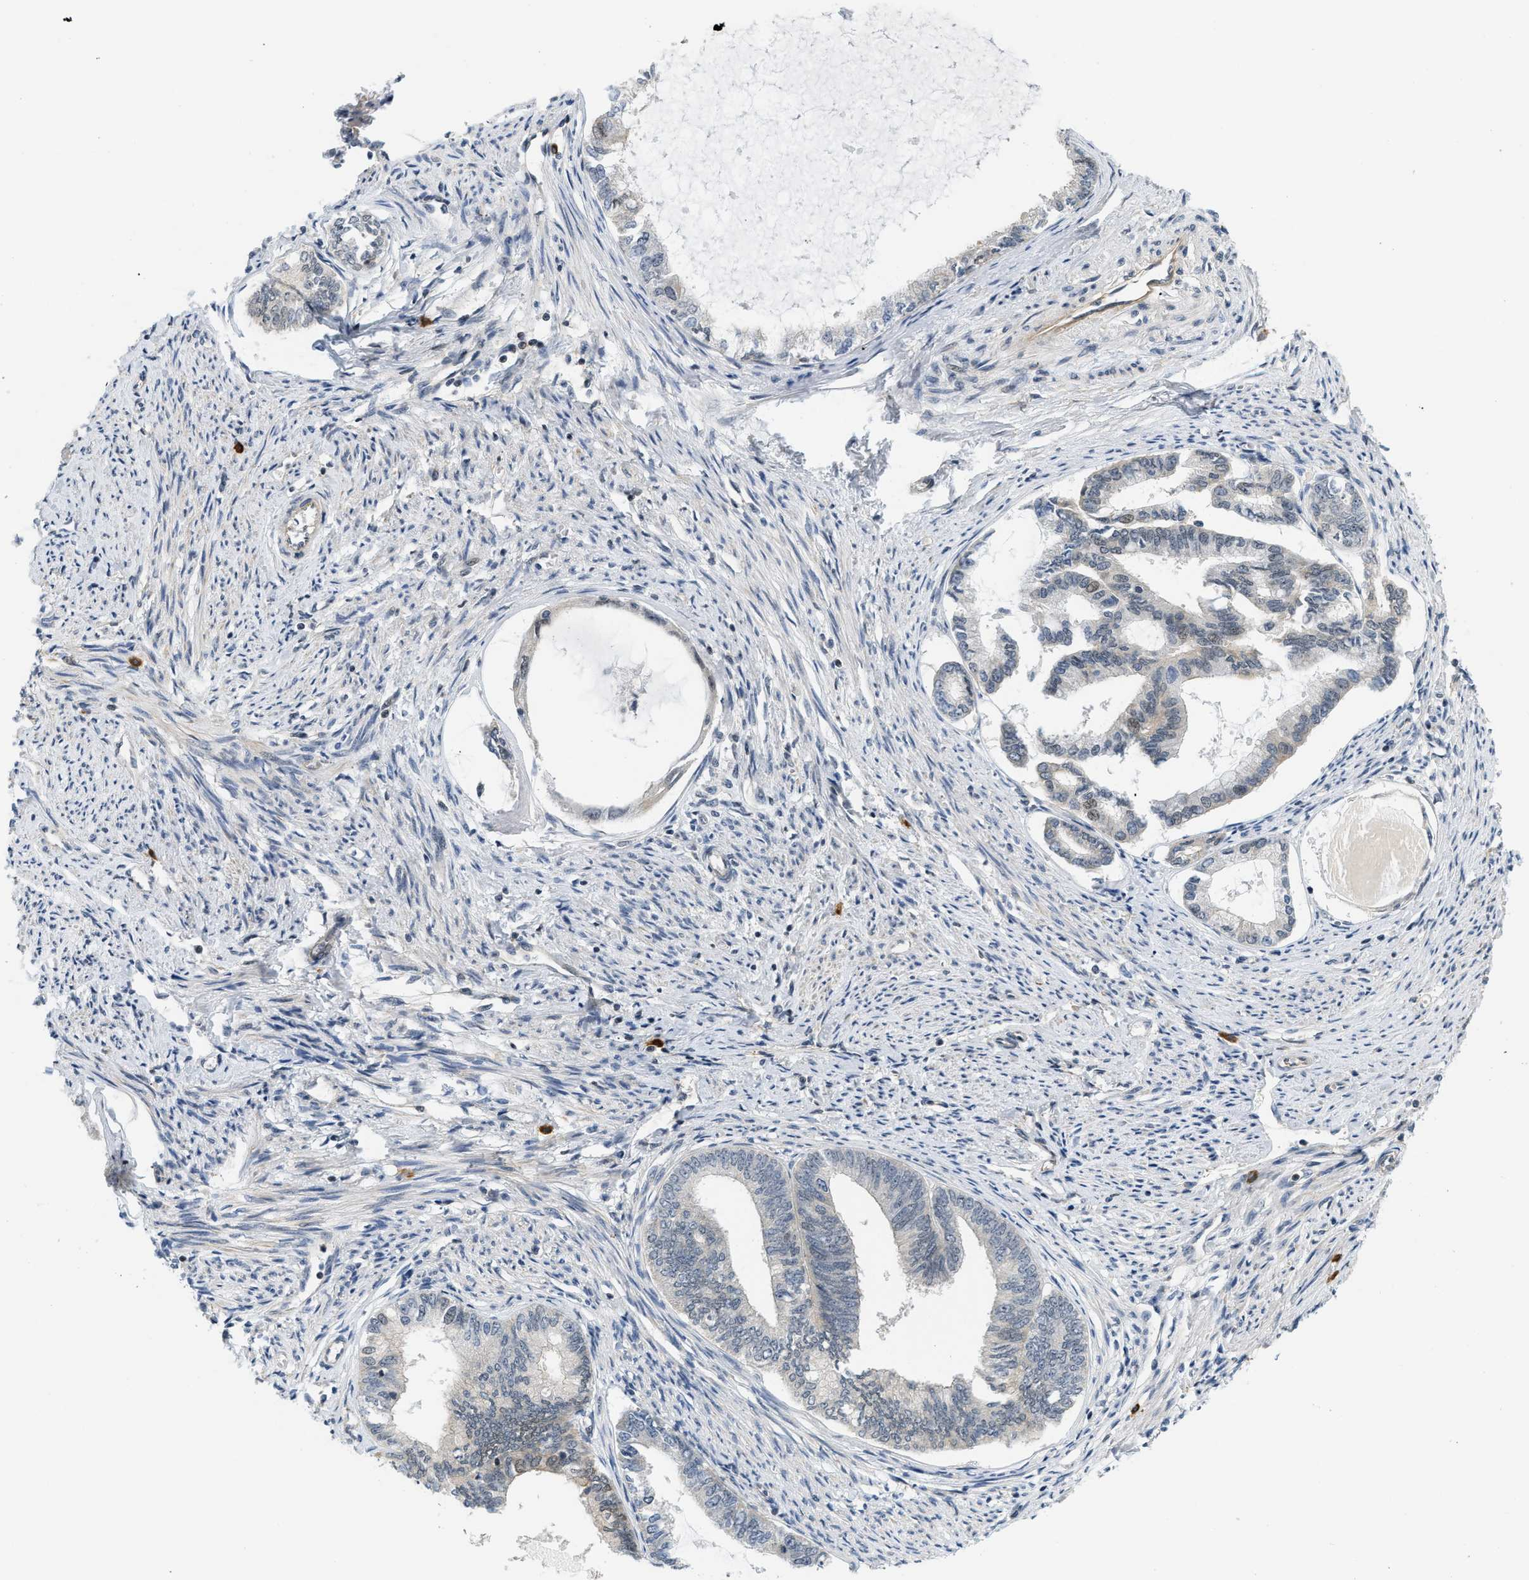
{"staining": {"intensity": "weak", "quantity": "<25%", "location": "nuclear"}, "tissue": "endometrial cancer", "cell_type": "Tumor cells", "image_type": "cancer", "snomed": [{"axis": "morphology", "description": "Adenocarcinoma, NOS"}, {"axis": "topography", "description": "Endometrium"}], "caption": "IHC of endometrial cancer exhibits no staining in tumor cells.", "gene": "KMT2A", "patient": {"sex": "female", "age": 86}}